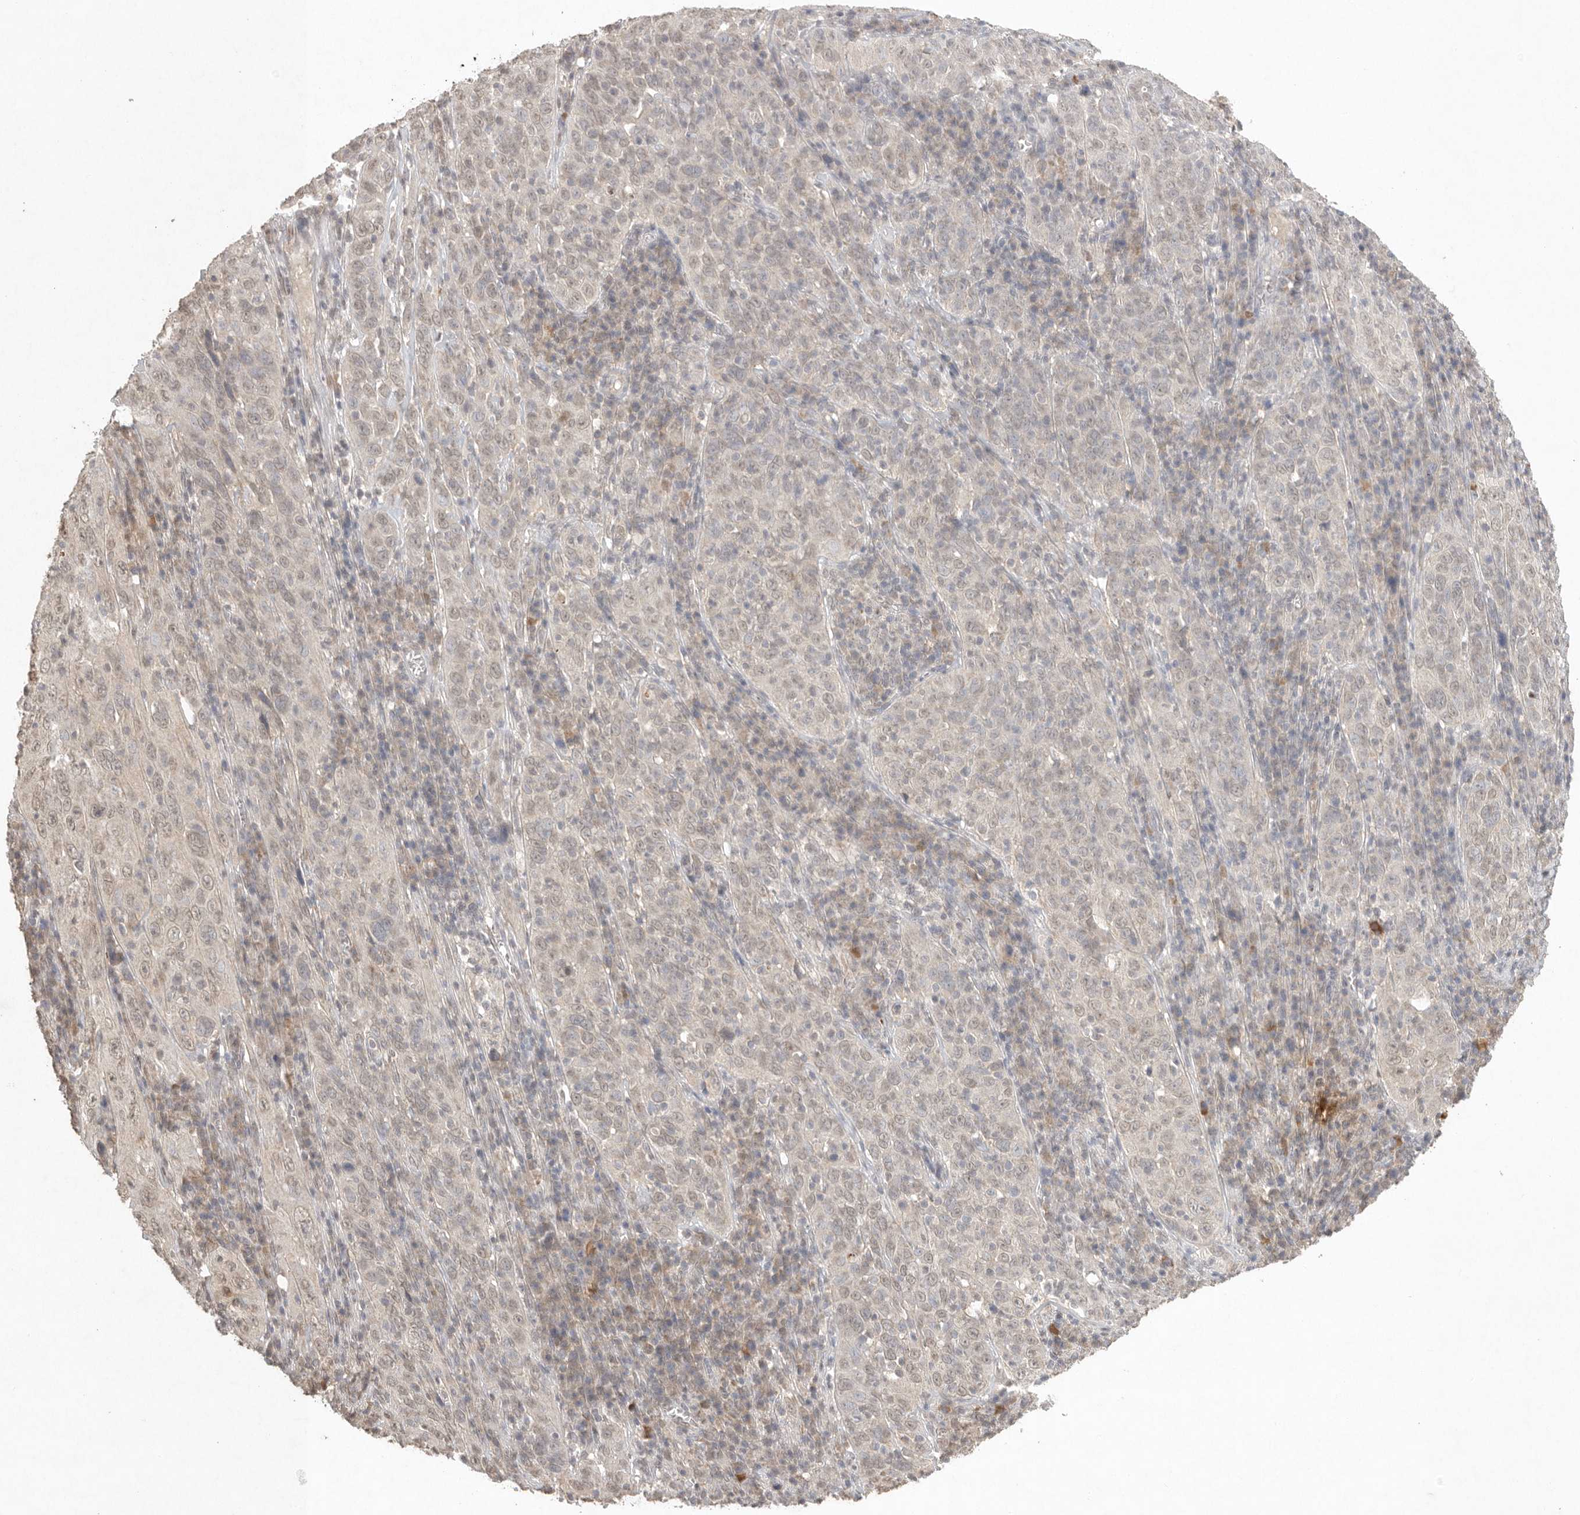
{"staining": {"intensity": "weak", "quantity": "<25%", "location": "nuclear"}, "tissue": "cervical cancer", "cell_type": "Tumor cells", "image_type": "cancer", "snomed": [{"axis": "morphology", "description": "Squamous cell carcinoma, NOS"}, {"axis": "topography", "description": "Cervix"}], "caption": "Histopathology image shows no significant protein positivity in tumor cells of cervical cancer (squamous cell carcinoma). (DAB (3,3'-diaminobenzidine) IHC, high magnification).", "gene": "KLK5", "patient": {"sex": "female", "age": 46}}